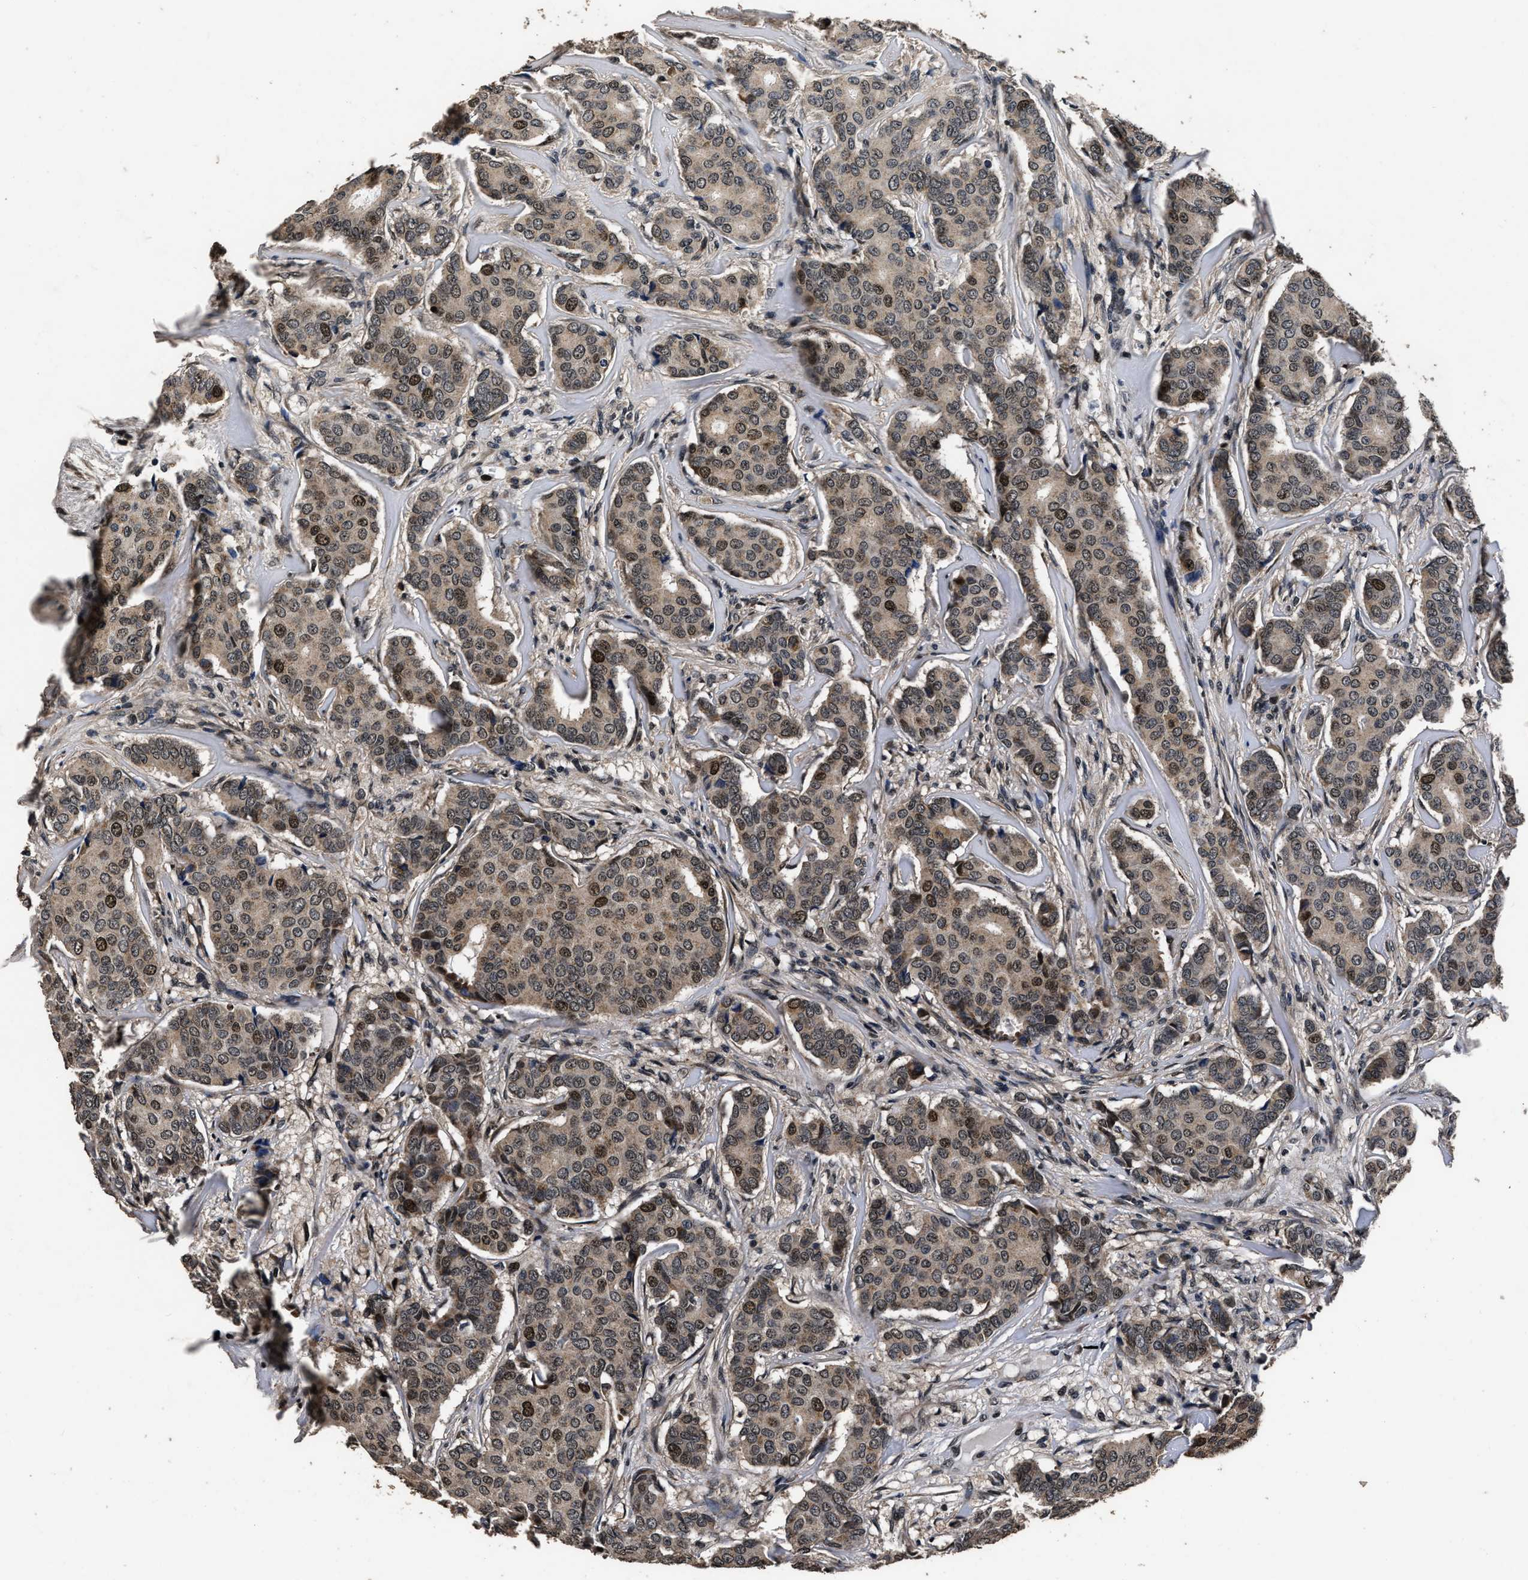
{"staining": {"intensity": "weak", "quantity": ">75%", "location": "cytoplasmic/membranous,nuclear"}, "tissue": "breast cancer", "cell_type": "Tumor cells", "image_type": "cancer", "snomed": [{"axis": "morphology", "description": "Duct carcinoma"}, {"axis": "topography", "description": "Breast"}], "caption": "Breast infiltrating ductal carcinoma was stained to show a protein in brown. There is low levels of weak cytoplasmic/membranous and nuclear expression in approximately >75% of tumor cells. The protein is stained brown, and the nuclei are stained in blue (DAB IHC with brightfield microscopy, high magnification).", "gene": "CSTF1", "patient": {"sex": "female", "age": 75}}